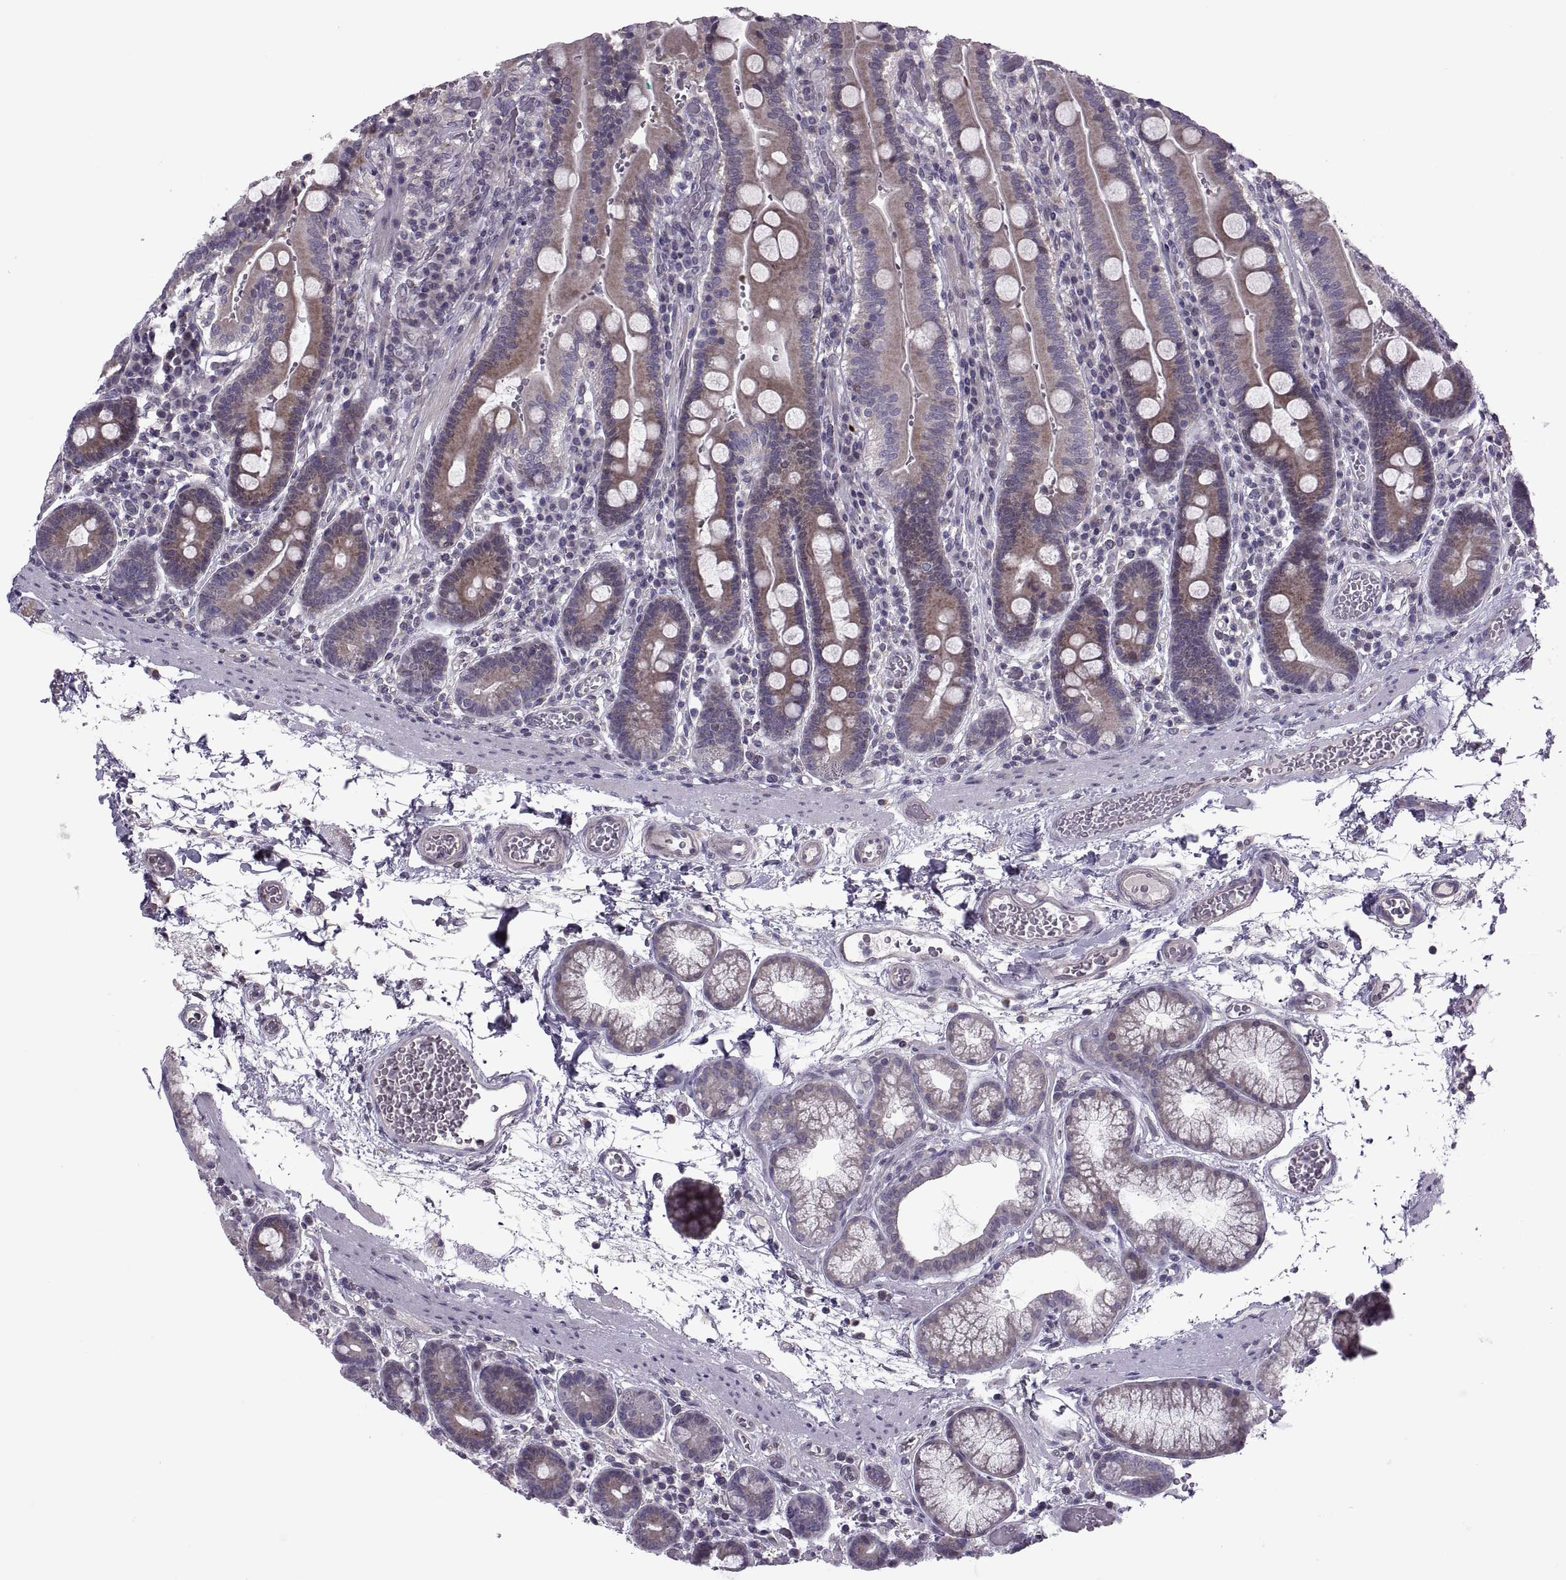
{"staining": {"intensity": "weak", "quantity": "25%-75%", "location": "cytoplasmic/membranous"}, "tissue": "duodenum", "cell_type": "Glandular cells", "image_type": "normal", "snomed": [{"axis": "morphology", "description": "Normal tissue, NOS"}, {"axis": "topography", "description": "Duodenum"}], "caption": "This micrograph demonstrates immunohistochemistry staining of unremarkable duodenum, with low weak cytoplasmic/membranous positivity in approximately 25%-75% of glandular cells.", "gene": "ODF3", "patient": {"sex": "female", "age": 62}}